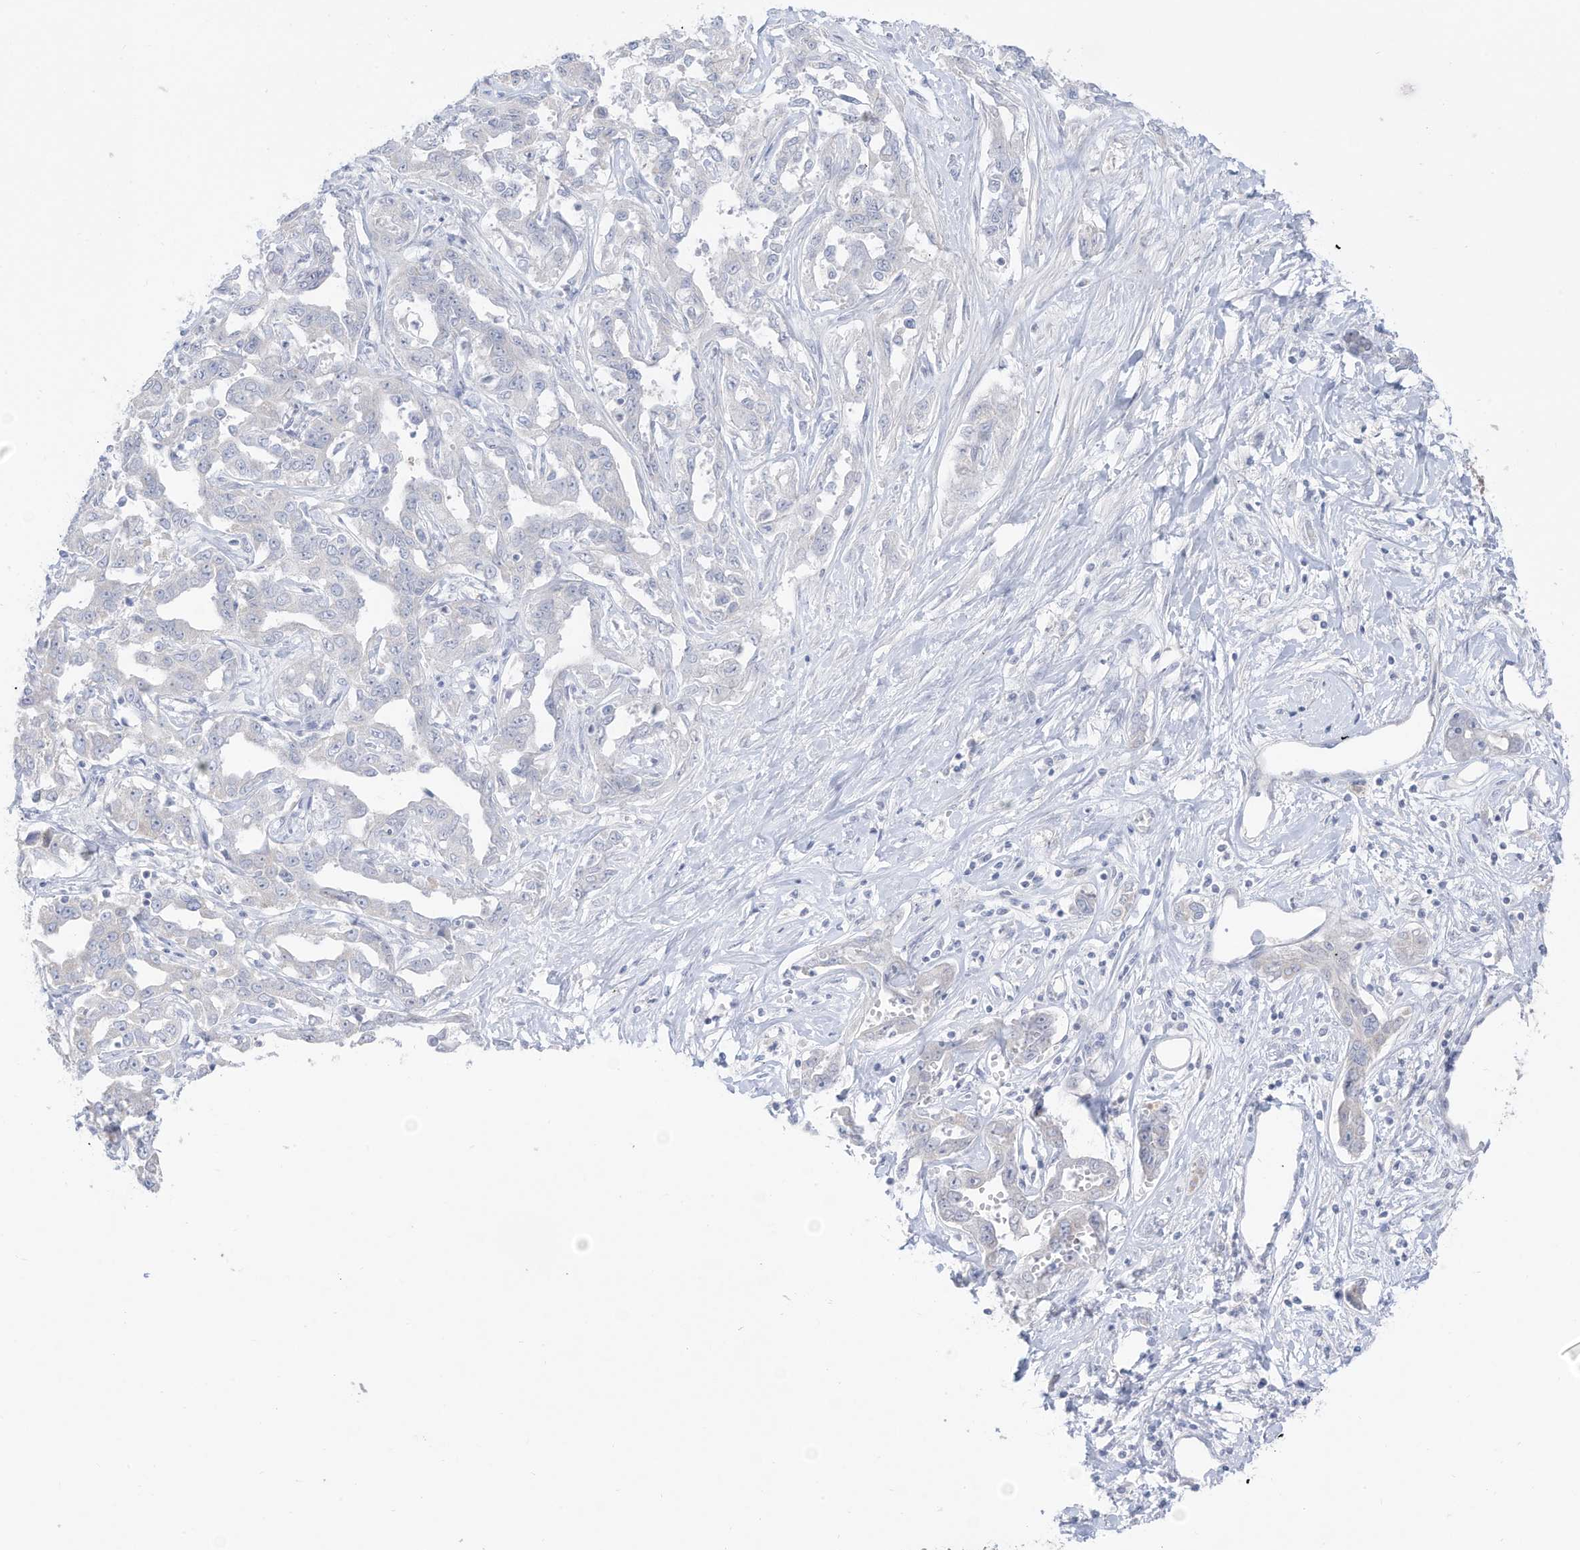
{"staining": {"intensity": "negative", "quantity": "none", "location": "none"}, "tissue": "liver cancer", "cell_type": "Tumor cells", "image_type": "cancer", "snomed": [{"axis": "morphology", "description": "Cholangiocarcinoma"}, {"axis": "topography", "description": "Liver"}], "caption": "The micrograph reveals no staining of tumor cells in cholangiocarcinoma (liver).", "gene": "OGT", "patient": {"sex": "male", "age": 59}}